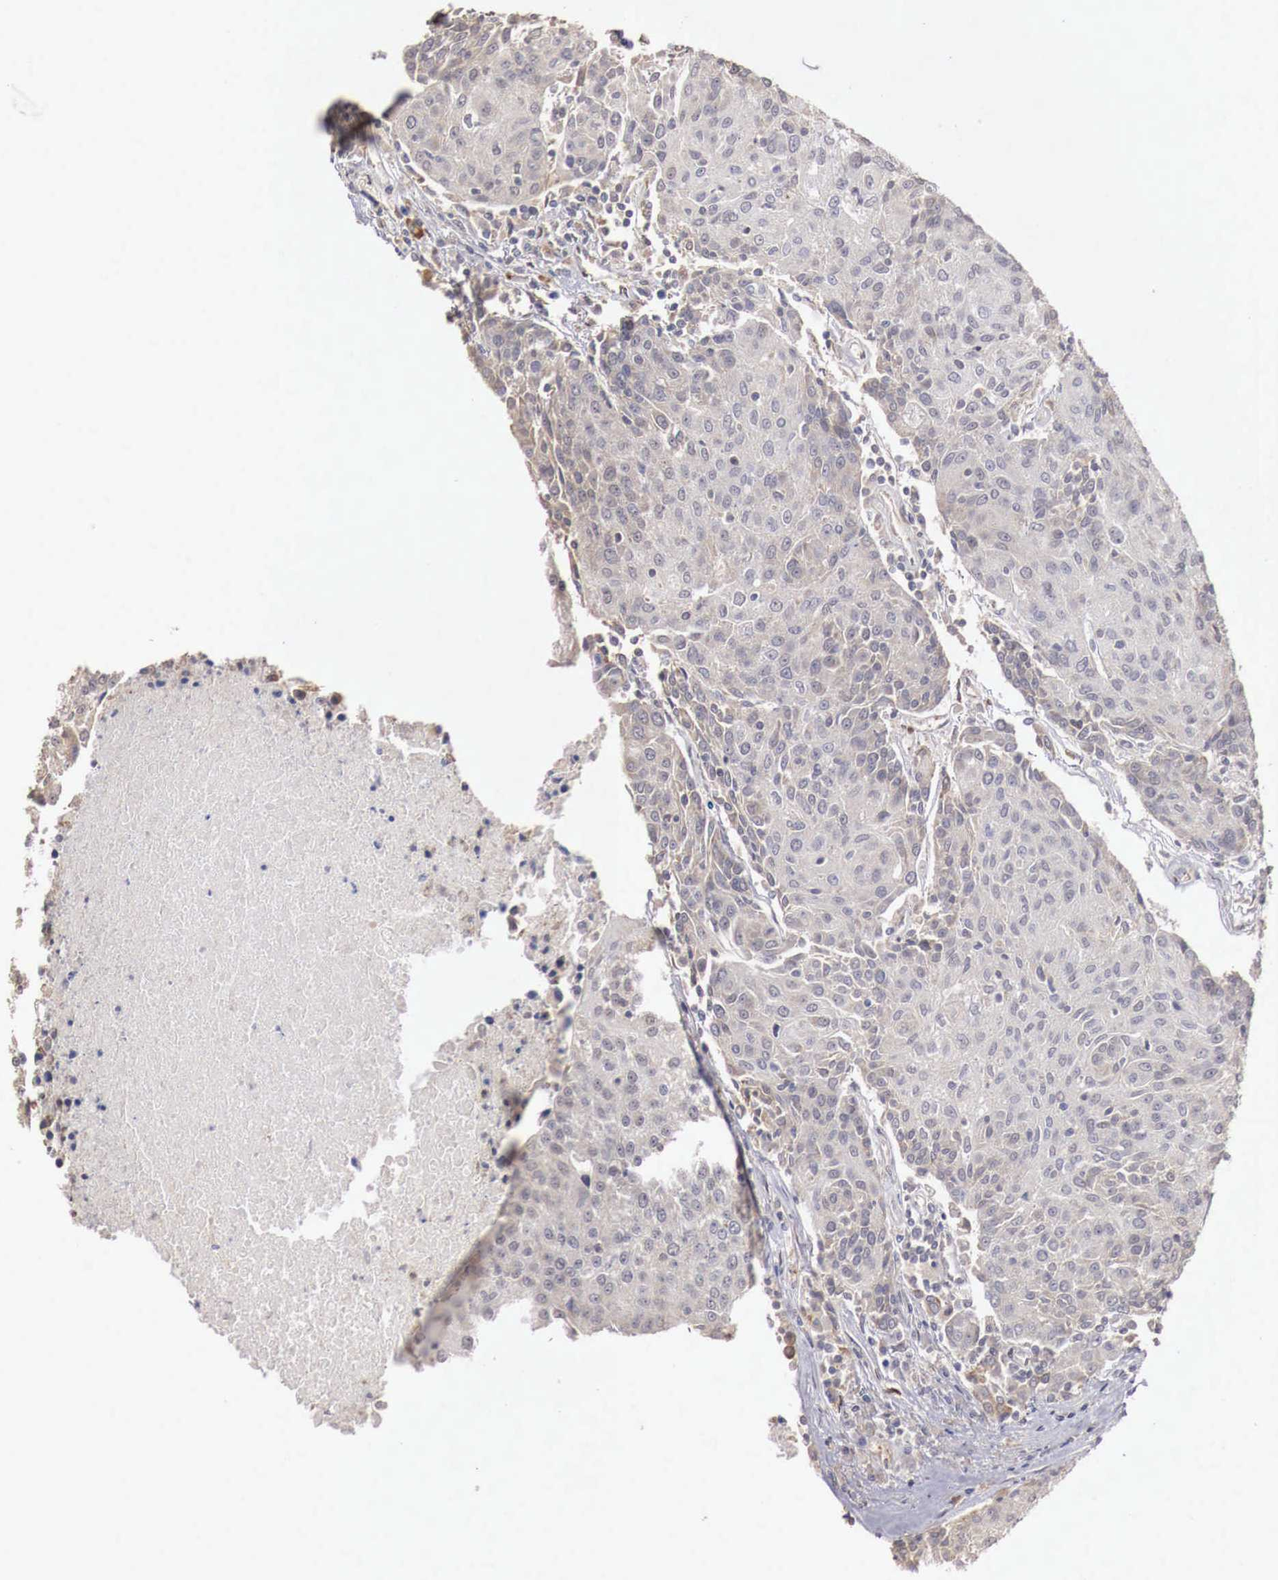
{"staining": {"intensity": "negative", "quantity": "none", "location": "none"}, "tissue": "urothelial cancer", "cell_type": "Tumor cells", "image_type": "cancer", "snomed": [{"axis": "morphology", "description": "Urothelial carcinoma, High grade"}, {"axis": "topography", "description": "Urinary bladder"}], "caption": "Tumor cells show no significant protein positivity in urothelial cancer.", "gene": "KHDRBS2", "patient": {"sex": "female", "age": 85}}